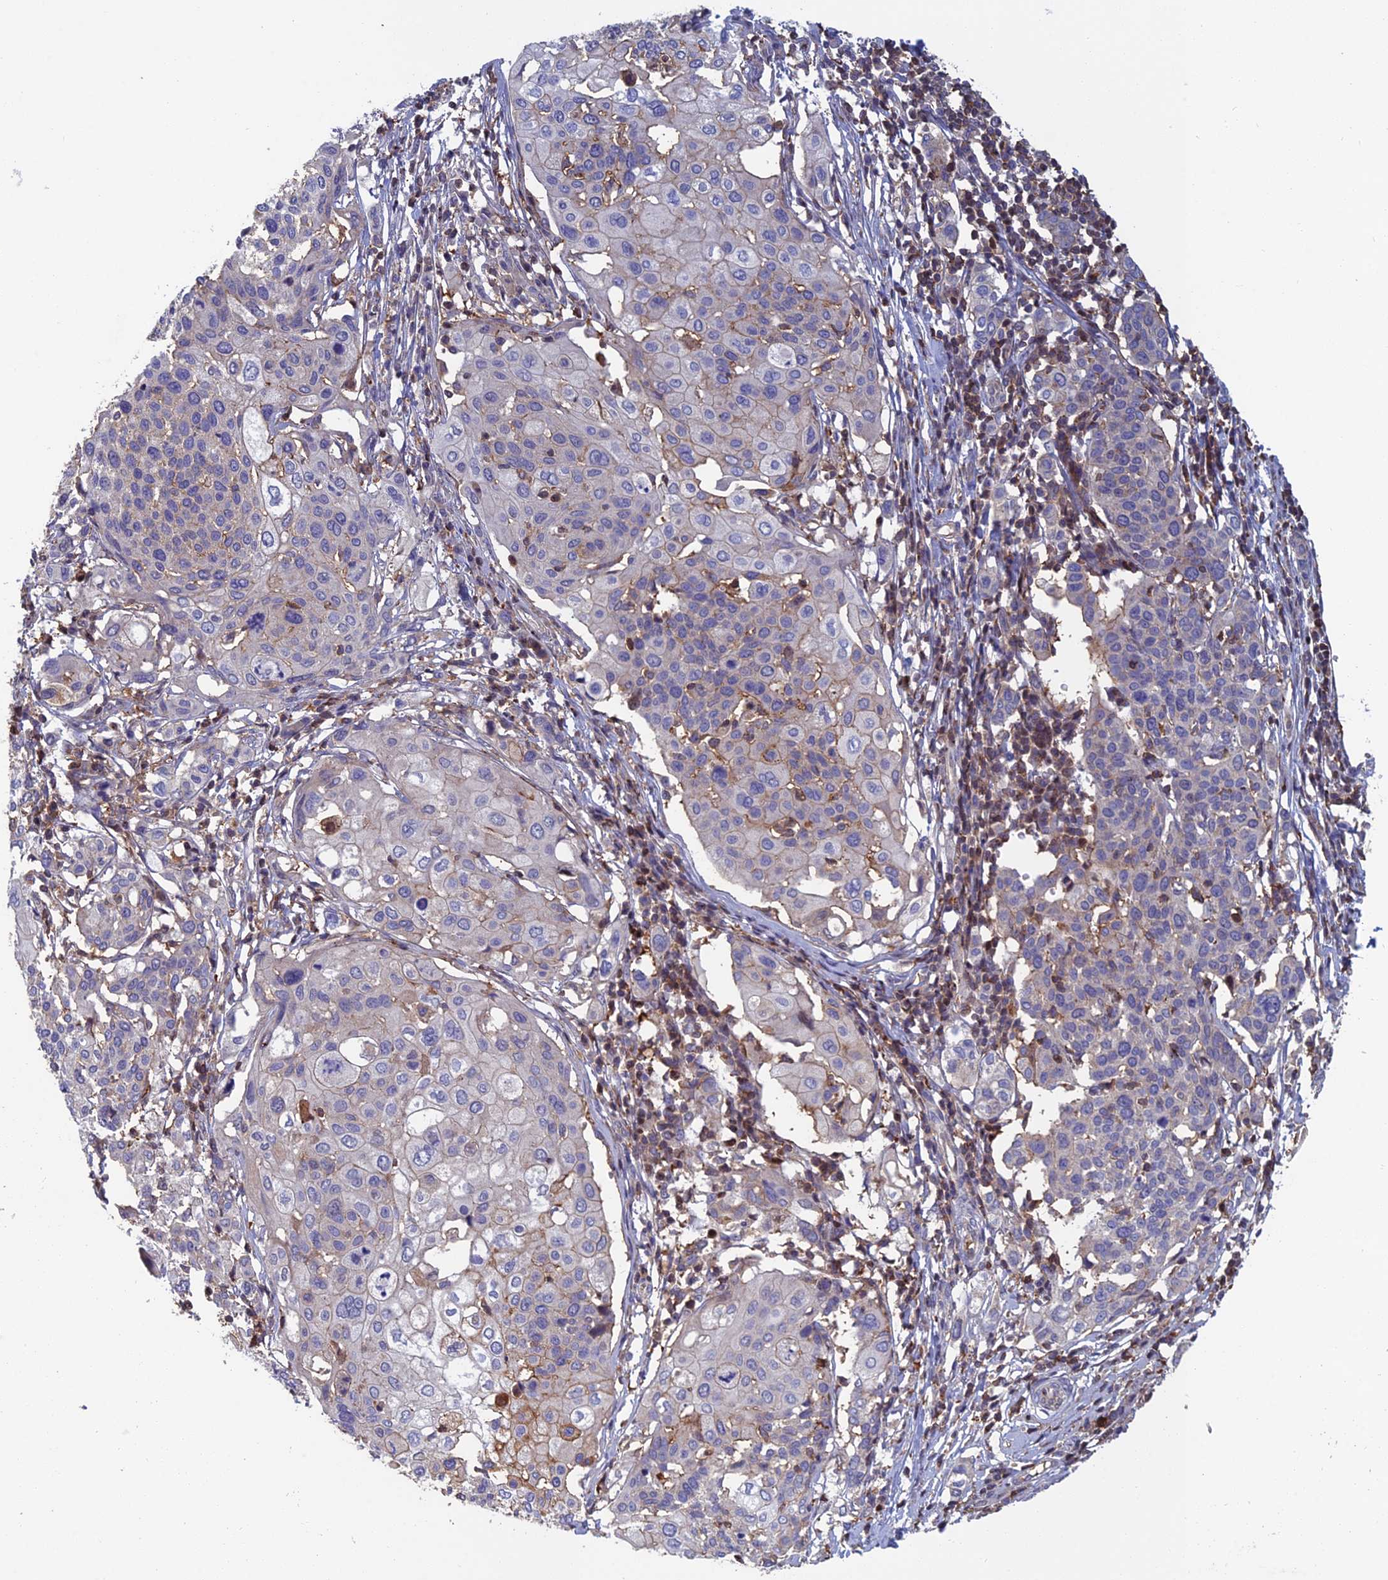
{"staining": {"intensity": "negative", "quantity": "none", "location": "none"}, "tissue": "cervical cancer", "cell_type": "Tumor cells", "image_type": "cancer", "snomed": [{"axis": "morphology", "description": "Squamous cell carcinoma, NOS"}, {"axis": "topography", "description": "Cervix"}], "caption": "Immunohistochemical staining of human cervical squamous cell carcinoma displays no significant expression in tumor cells. (Brightfield microscopy of DAB (3,3'-diaminobenzidine) IHC at high magnification).", "gene": "C15orf62", "patient": {"sex": "female", "age": 44}}